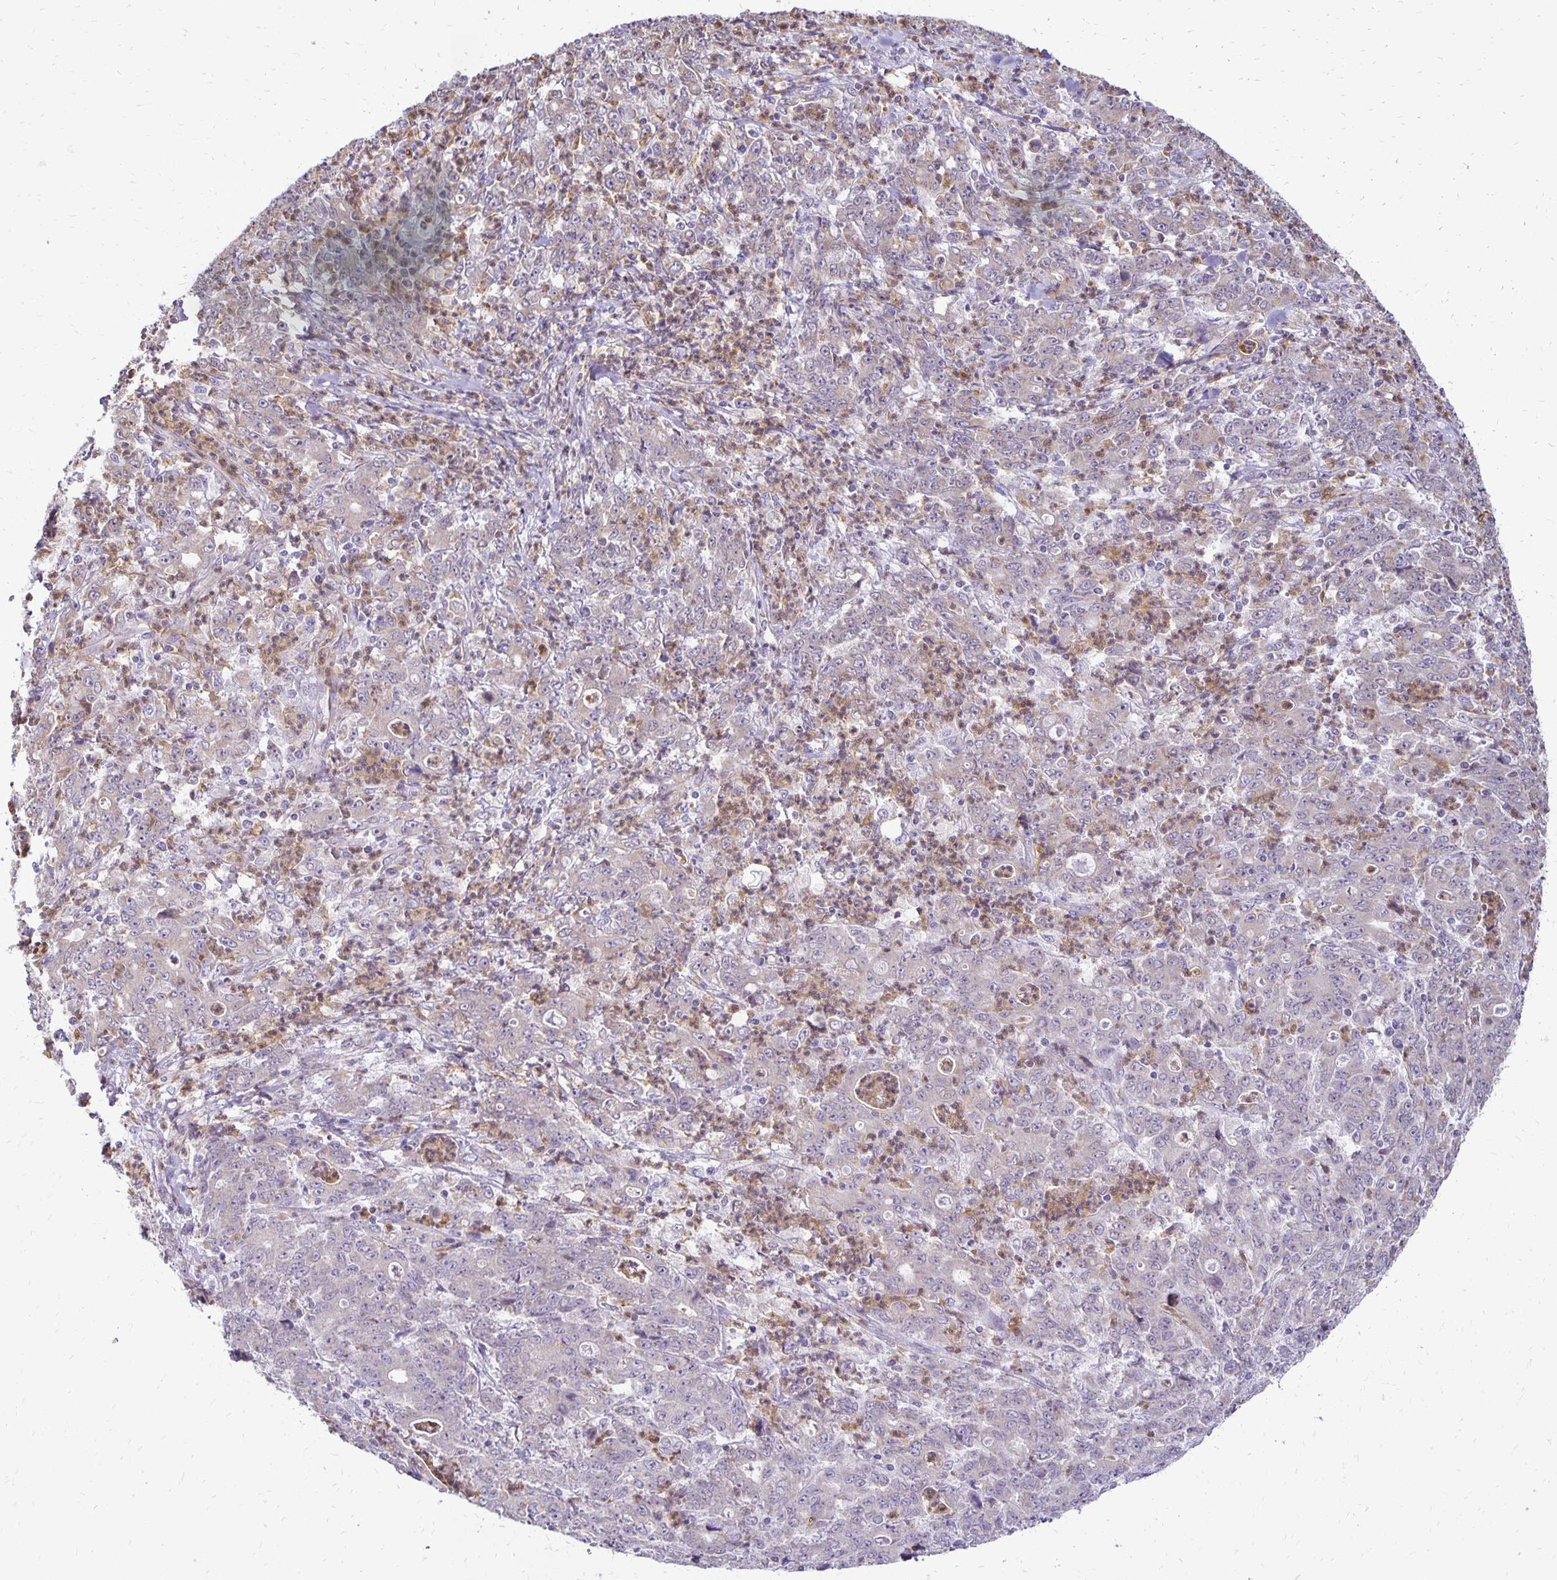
{"staining": {"intensity": "negative", "quantity": "none", "location": "none"}, "tissue": "stomach cancer", "cell_type": "Tumor cells", "image_type": "cancer", "snomed": [{"axis": "morphology", "description": "Adenocarcinoma, NOS"}, {"axis": "topography", "description": "Stomach, lower"}], "caption": "Histopathology image shows no protein staining in tumor cells of adenocarcinoma (stomach) tissue. (Stains: DAB immunohistochemistry with hematoxylin counter stain, Microscopy: brightfield microscopy at high magnification).", "gene": "FN3K", "patient": {"sex": "female", "age": 71}}